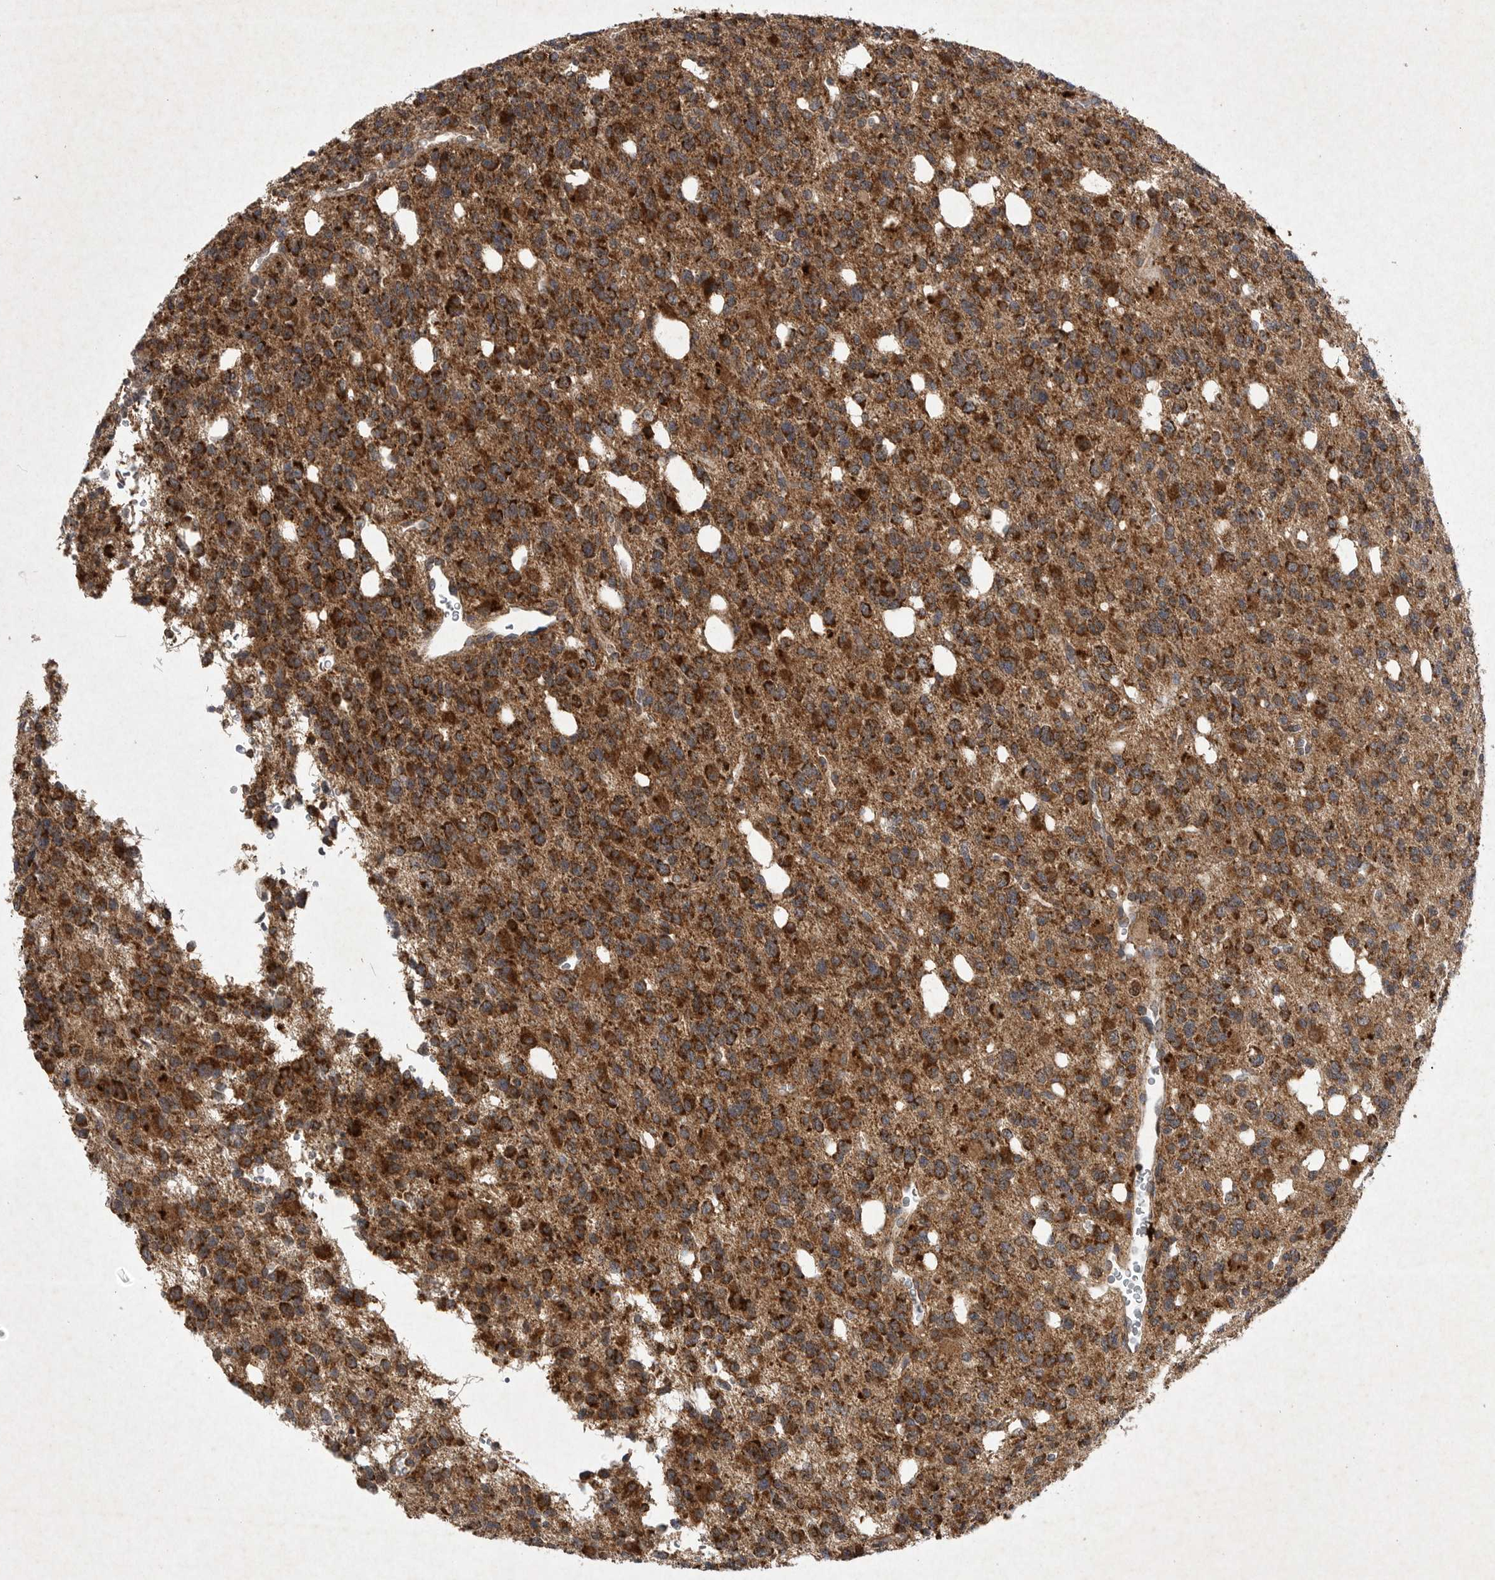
{"staining": {"intensity": "strong", "quantity": ">75%", "location": "cytoplasmic/membranous"}, "tissue": "glioma", "cell_type": "Tumor cells", "image_type": "cancer", "snomed": [{"axis": "morphology", "description": "Glioma, malignant, High grade"}, {"axis": "topography", "description": "Brain"}], "caption": "Brown immunohistochemical staining in malignant glioma (high-grade) displays strong cytoplasmic/membranous expression in about >75% of tumor cells.", "gene": "DDR1", "patient": {"sex": "female", "age": 62}}